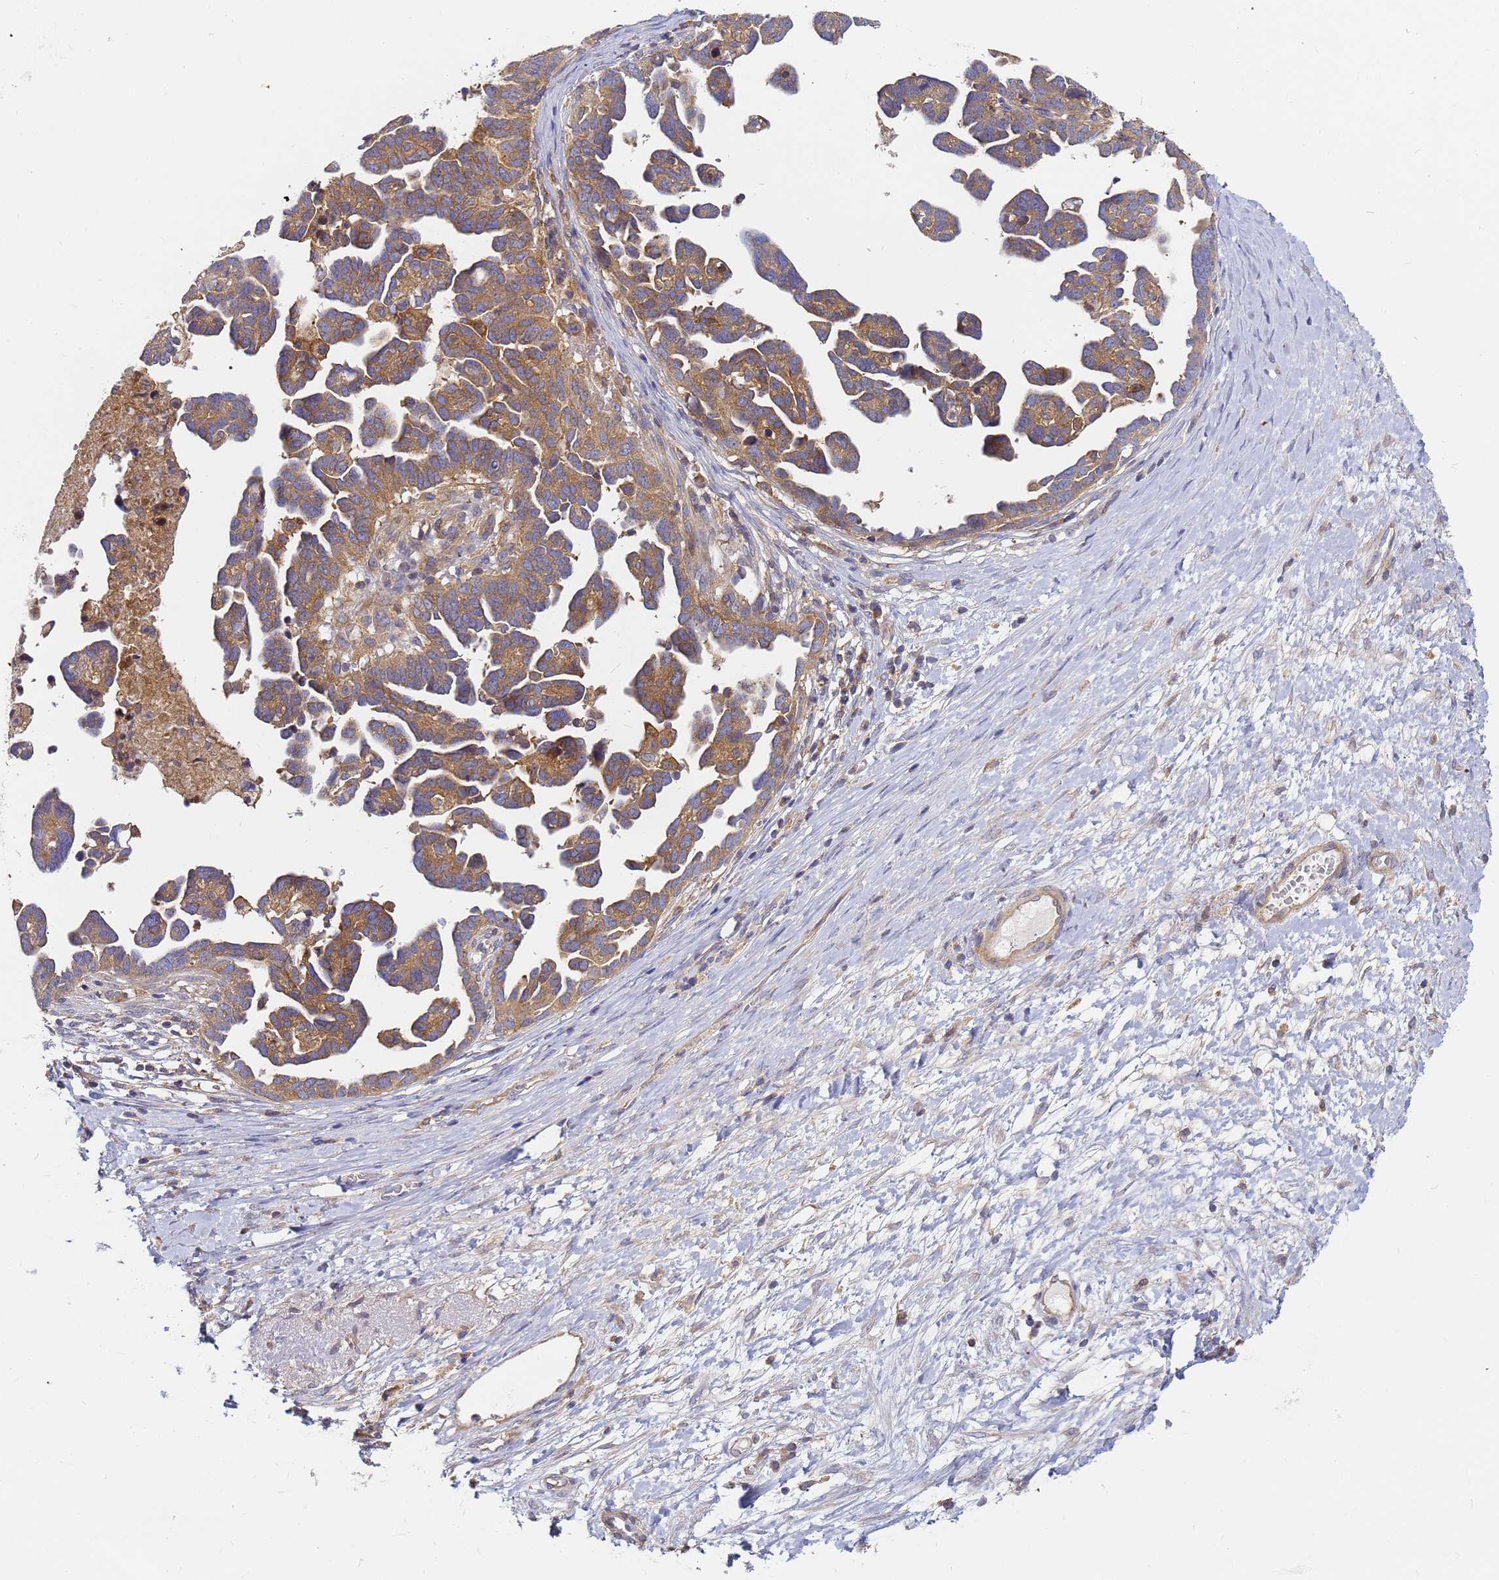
{"staining": {"intensity": "moderate", "quantity": ">75%", "location": "cytoplasmic/membranous"}, "tissue": "ovarian cancer", "cell_type": "Tumor cells", "image_type": "cancer", "snomed": [{"axis": "morphology", "description": "Cystadenocarcinoma, serous, NOS"}, {"axis": "topography", "description": "Ovary"}], "caption": "Moderate cytoplasmic/membranous positivity is present in approximately >75% of tumor cells in ovarian cancer (serous cystadenocarcinoma).", "gene": "CHM", "patient": {"sex": "female", "age": 54}}